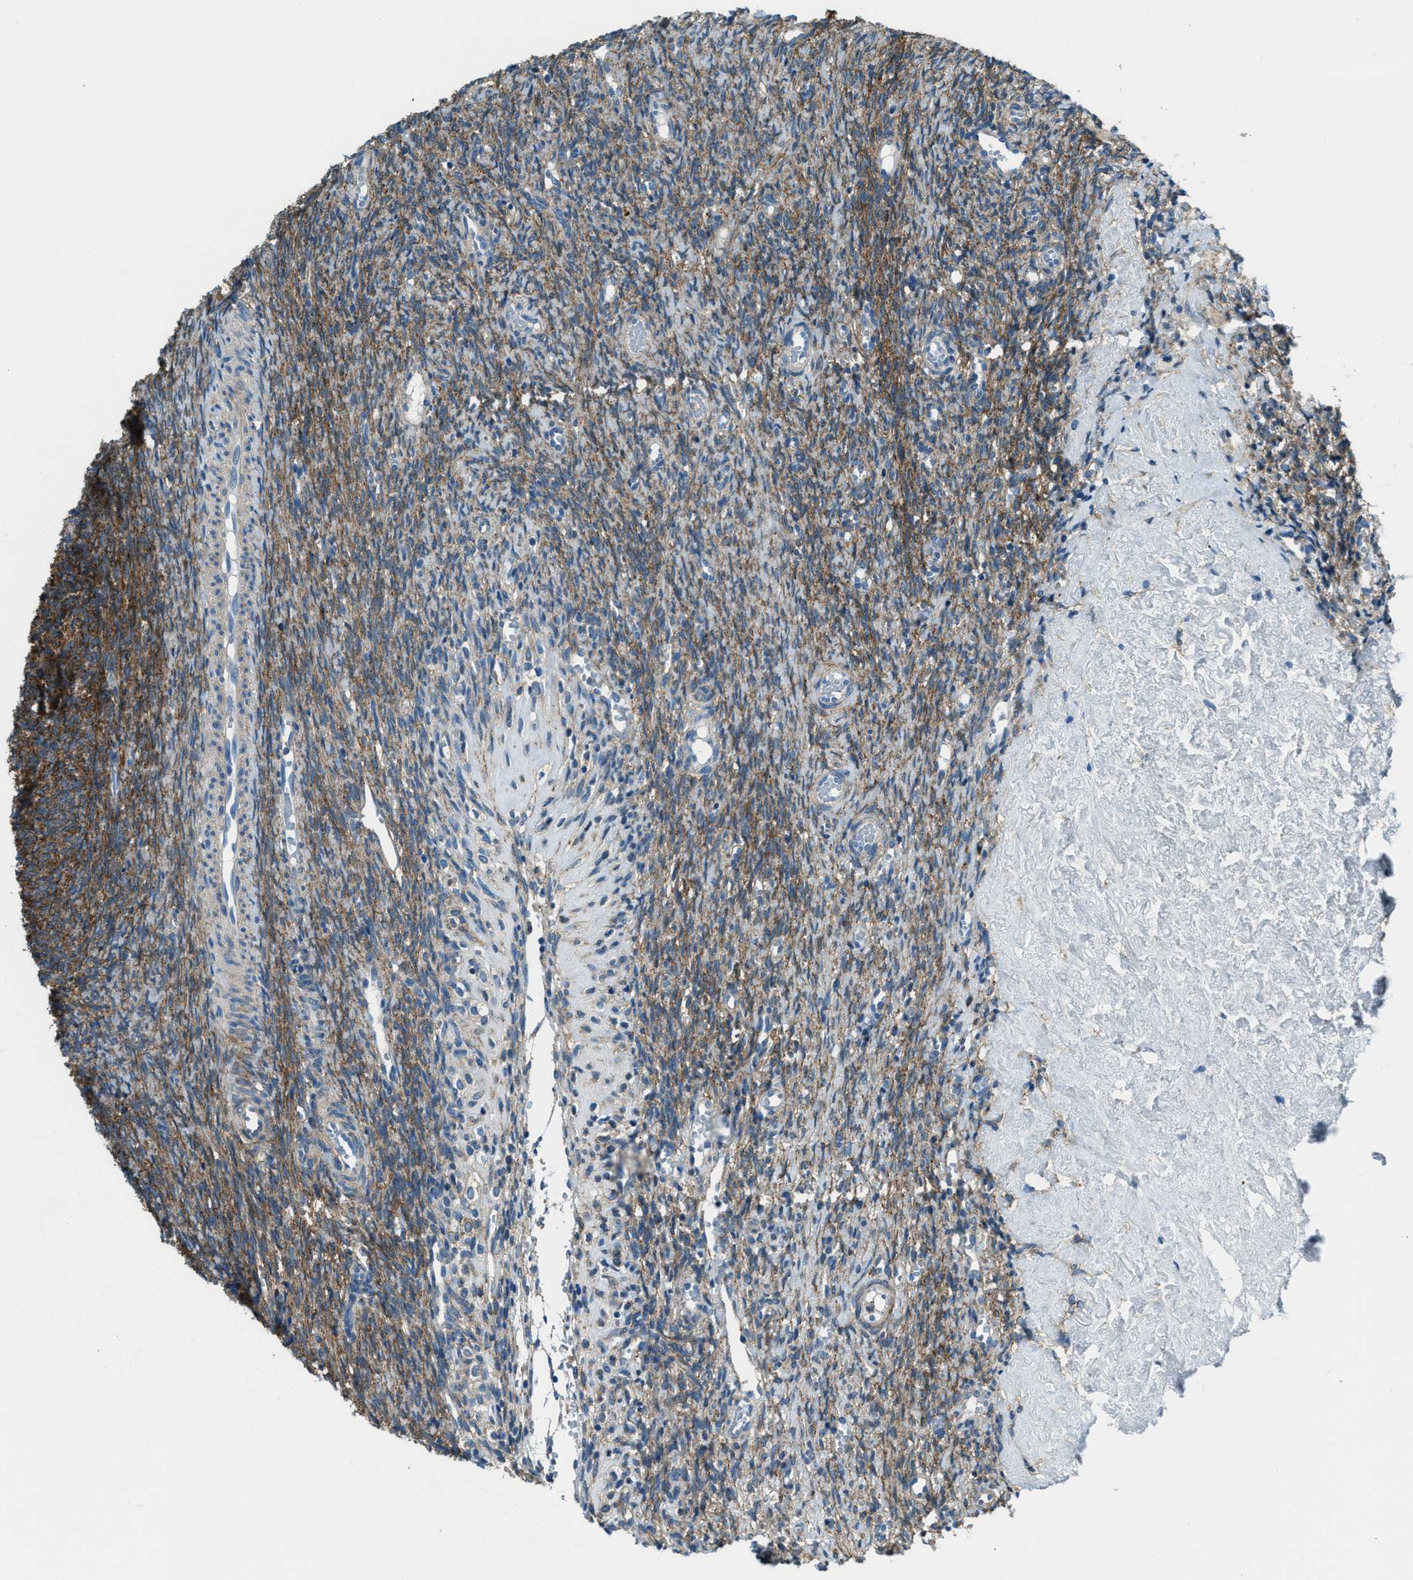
{"staining": {"intensity": "moderate", "quantity": ">75%", "location": "cytoplasmic/membranous"}, "tissue": "ovary", "cell_type": "Follicle cells", "image_type": "normal", "snomed": [{"axis": "morphology", "description": "Normal tissue, NOS"}, {"axis": "topography", "description": "Ovary"}], "caption": "High-magnification brightfield microscopy of unremarkable ovary stained with DAB (brown) and counterstained with hematoxylin (blue). follicle cells exhibit moderate cytoplasmic/membranous positivity is identified in approximately>75% of cells.", "gene": "SVIL", "patient": {"sex": "female", "age": 41}}